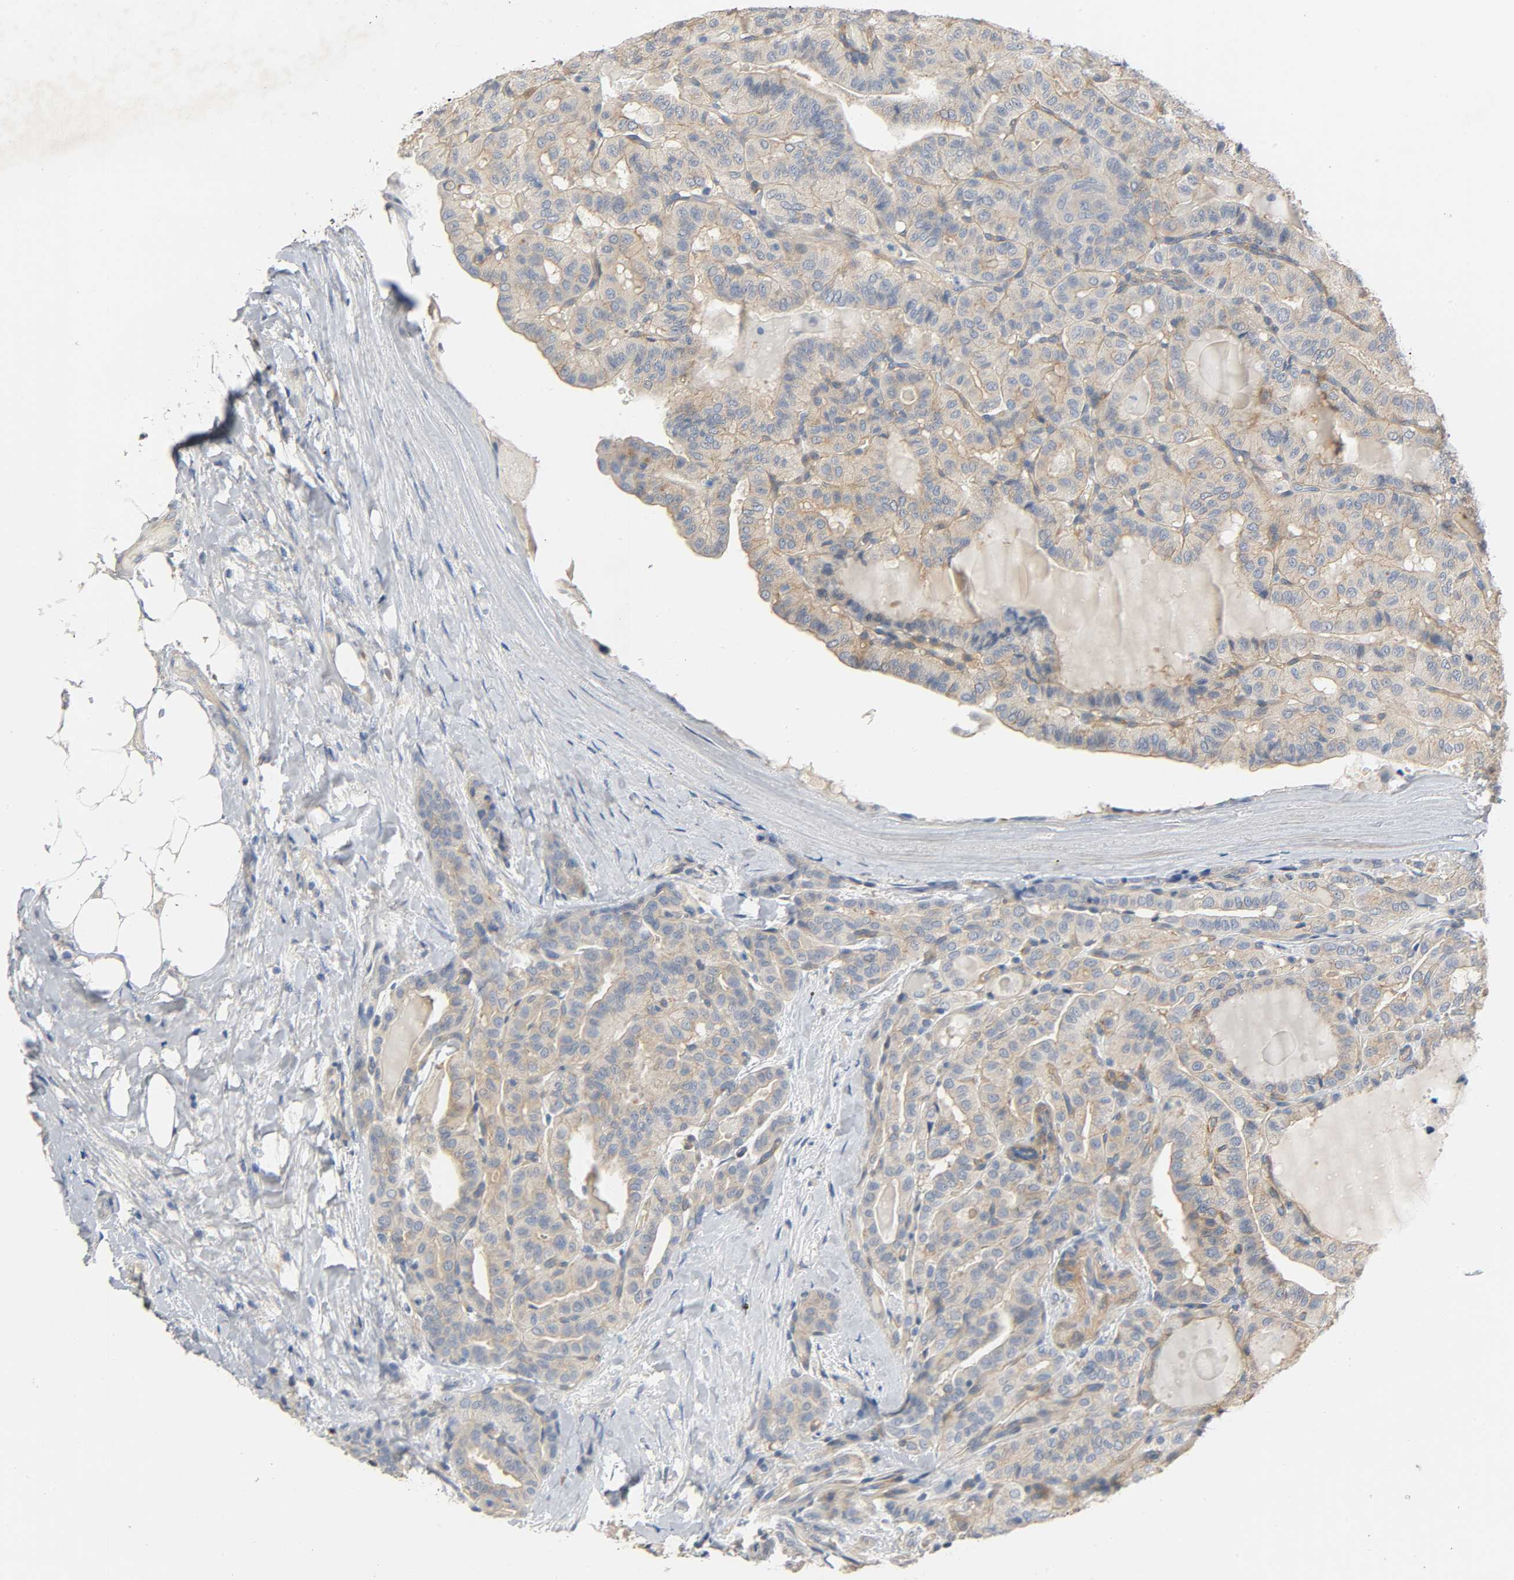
{"staining": {"intensity": "moderate", "quantity": ">75%", "location": "cytoplasmic/membranous"}, "tissue": "thyroid cancer", "cell_type": "Tumor cells", "image_type": "cancer", "snomed": [{"axis": "morphology", "description": "Papillary adenocarcinoma, NOS"}, {"axis": "topography", "description": "Thyroid gland"}], "caption": "The photomicrograph demonstrates a brown stain indicating the presence of a protein in the cytoplasmic/membranous of tumor cells in thyroid cancer (papillary adenocarcinoma).", "gene": "ARPC1A", "patient": {"sex": "male", "age": 77}}